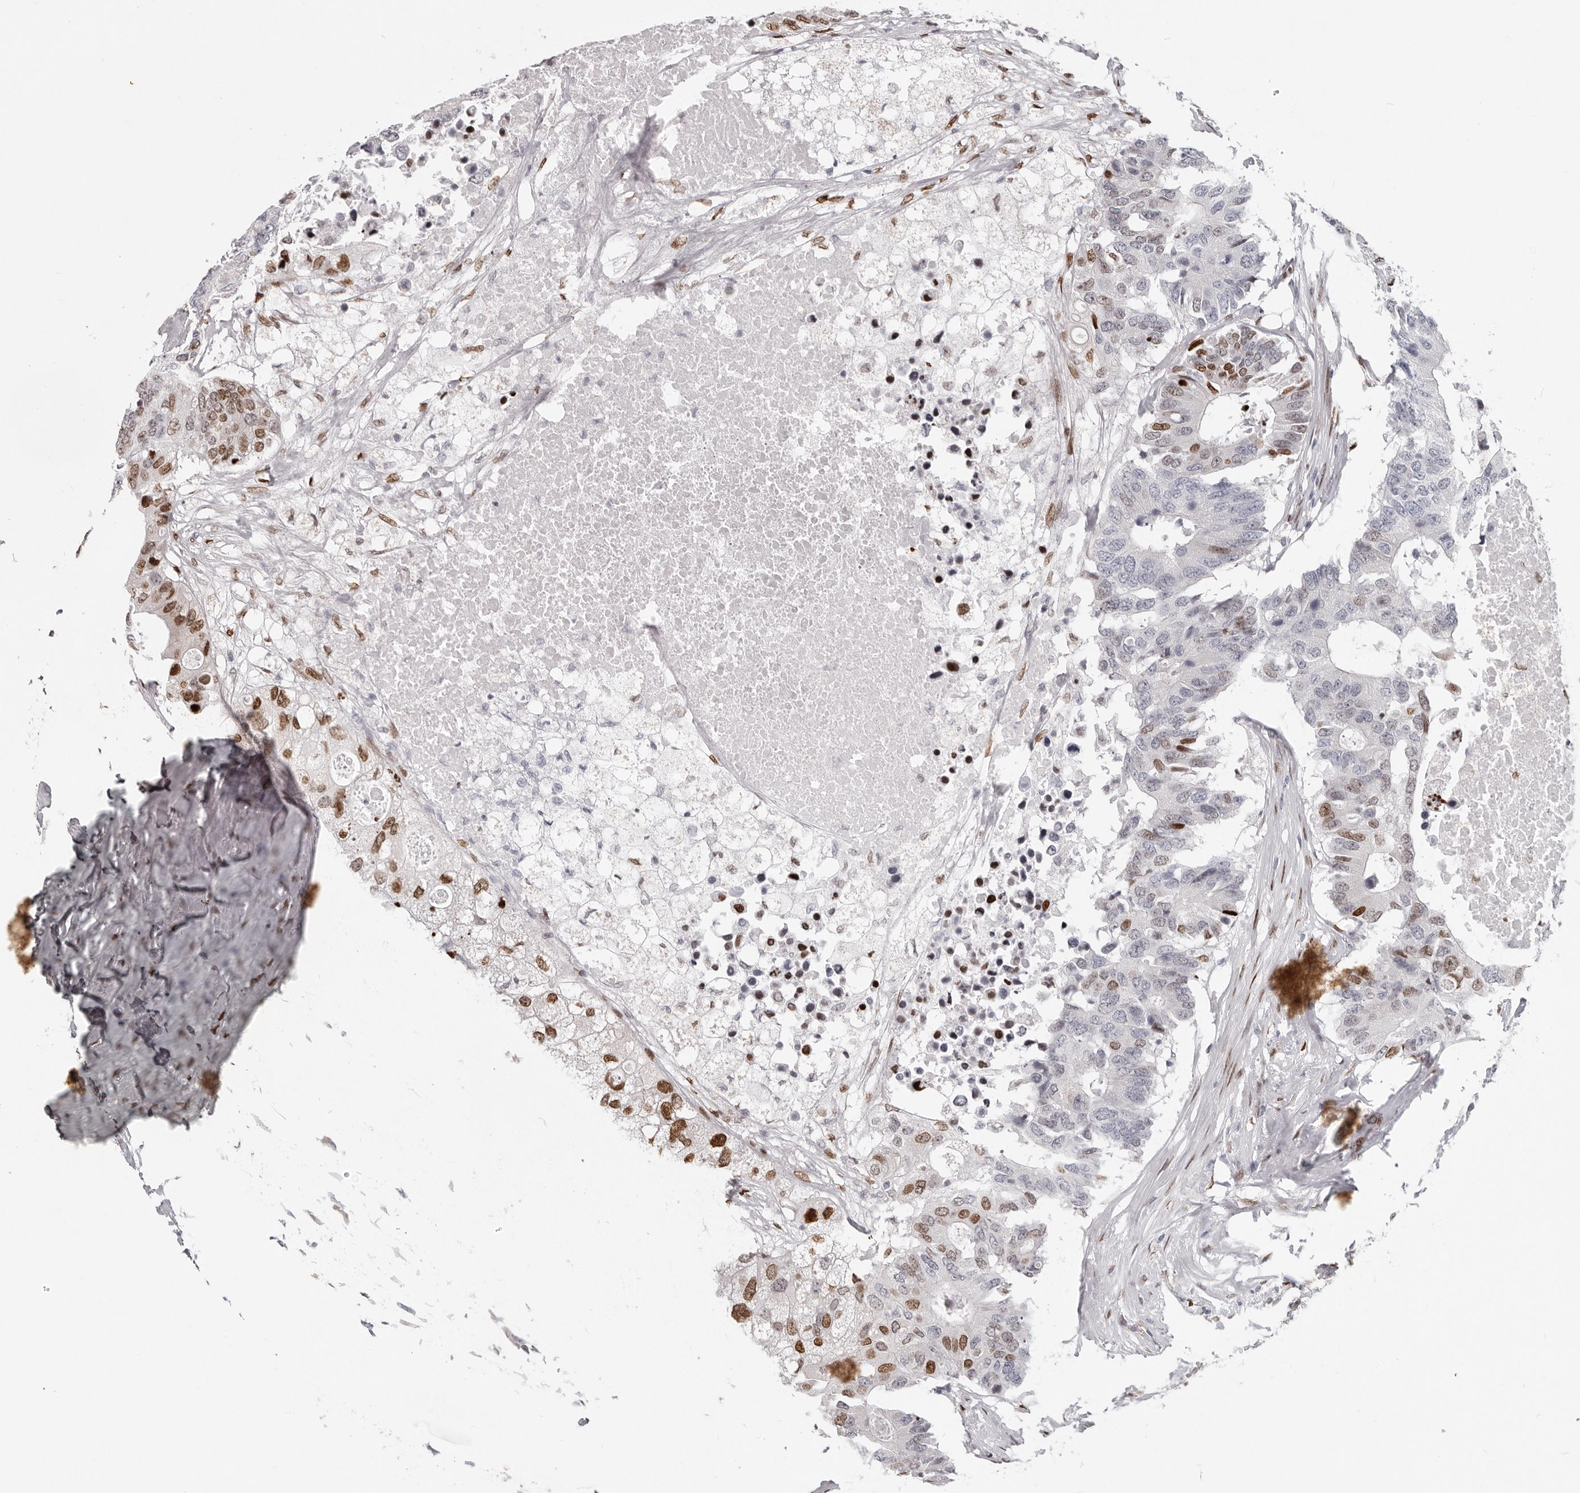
{"staining": {"intensity": "moderate", "quantity": "<25%", "location": "nuclear"}, "tissue": "colorectal cancer", "cell_type": "Tumor cells", "image_type": "cancer", "snomed": [{"axis": "morphology", "description": "Adenocarcinoma, NOS"}, {"axis": "topography", "description": "Colon"}], "caption": "Immunohistochemistry histopathology image of neoplastic tissue: human colorectal adenocarcinoma stained using immunohistochemistry exhibits low levels of moderate protein expression localized specifically in the nuclear of tumor cells, appearing as a nuclear brown color.", "gene": "SRP19", "patient": {"sex": "male", "age": 71}}